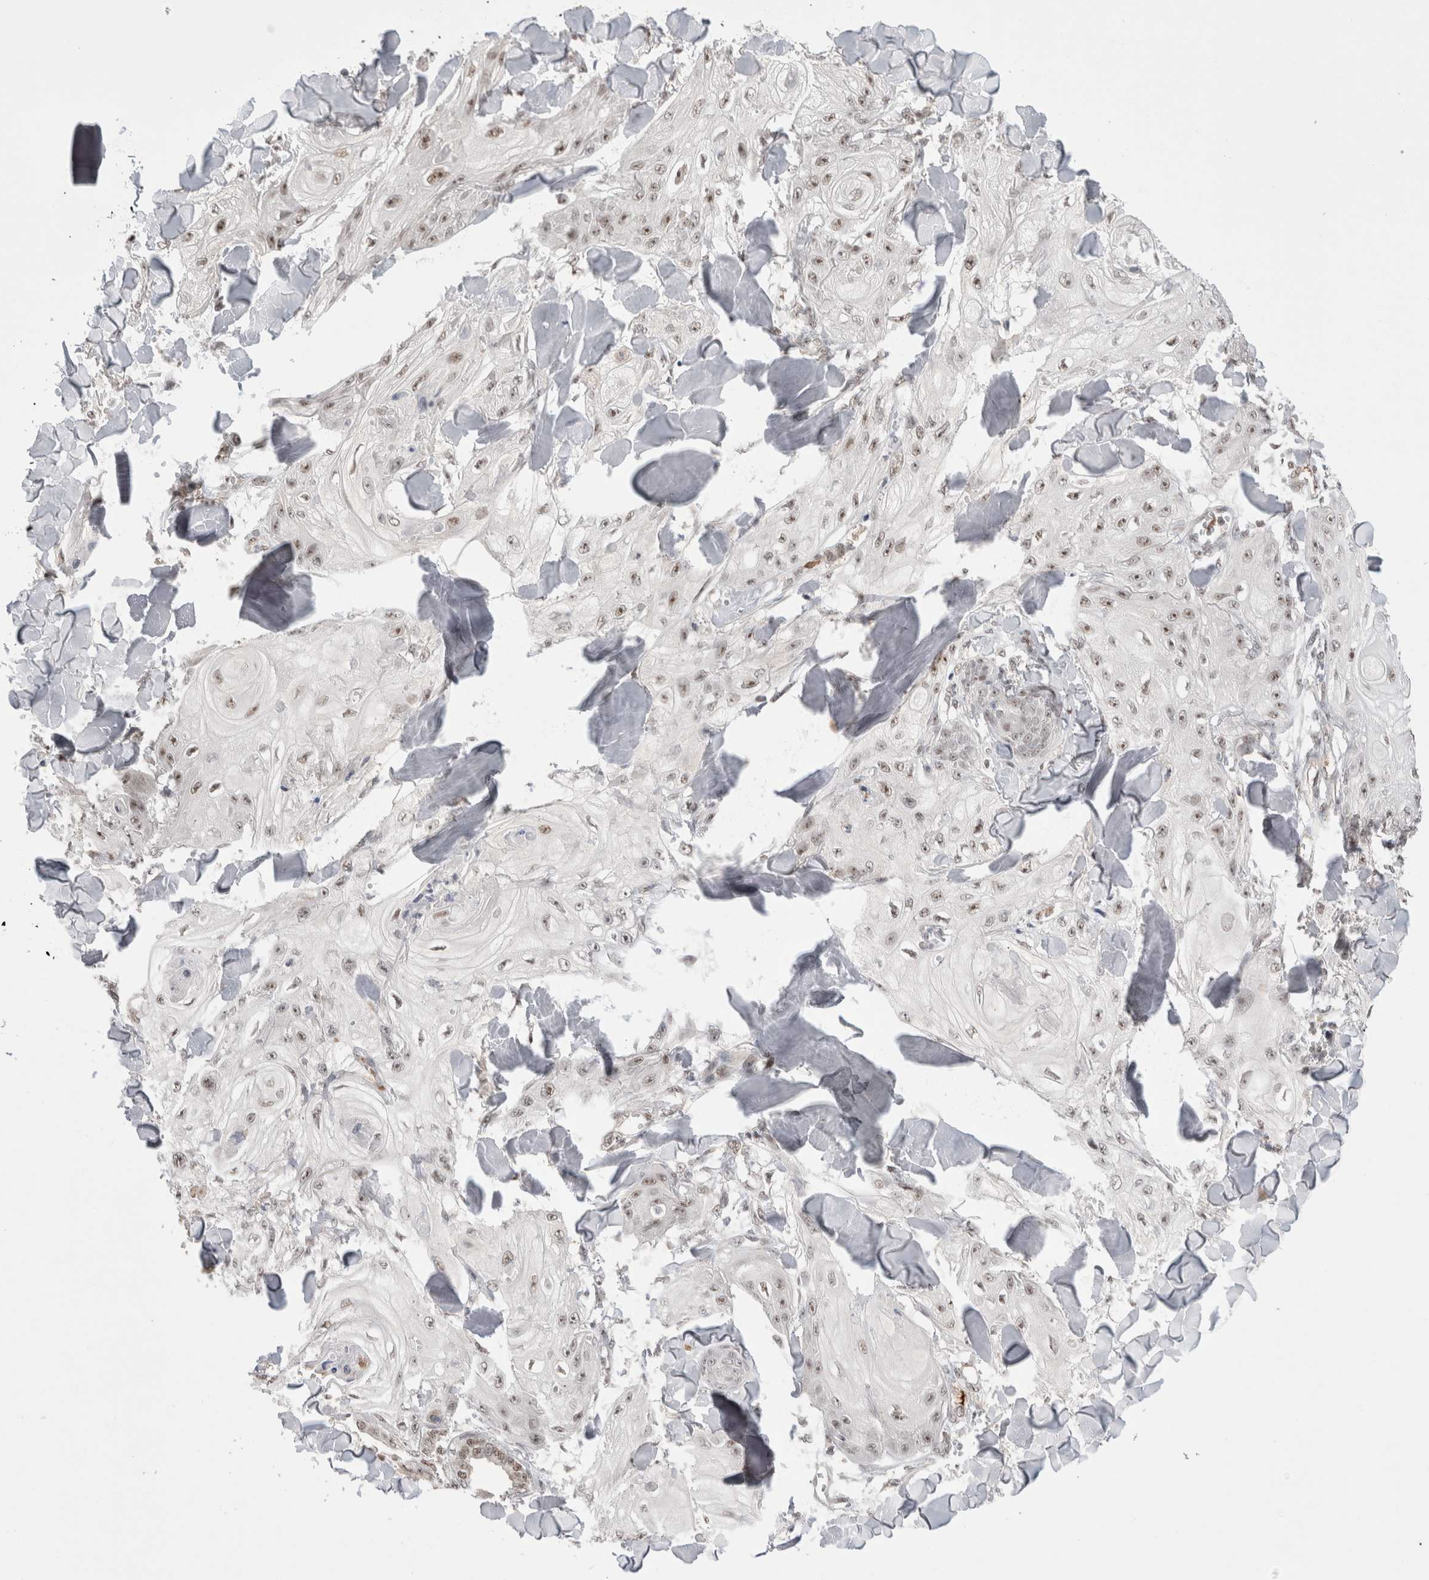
{"staining": {"intensity": "weak", "quantity": ">75%", "location": "nuclear"}, "tissue": "skin cancer", "cell_type": "Tumor cells", "image_type": "cancer", "snomed": [{"axis": "morphology", "description": "Squamous cell carcinoma, NOS"}, {"axis": "topography", "description": "Skin"}], "caption": "The photomicrograph displays staining of skin cancer (squamous cell carcinoma), revealing weak nuclear protein expression (brown color) within tumor cells.", "gene": "ZNF24", "patient": {"sex": "male", "age": 74}}